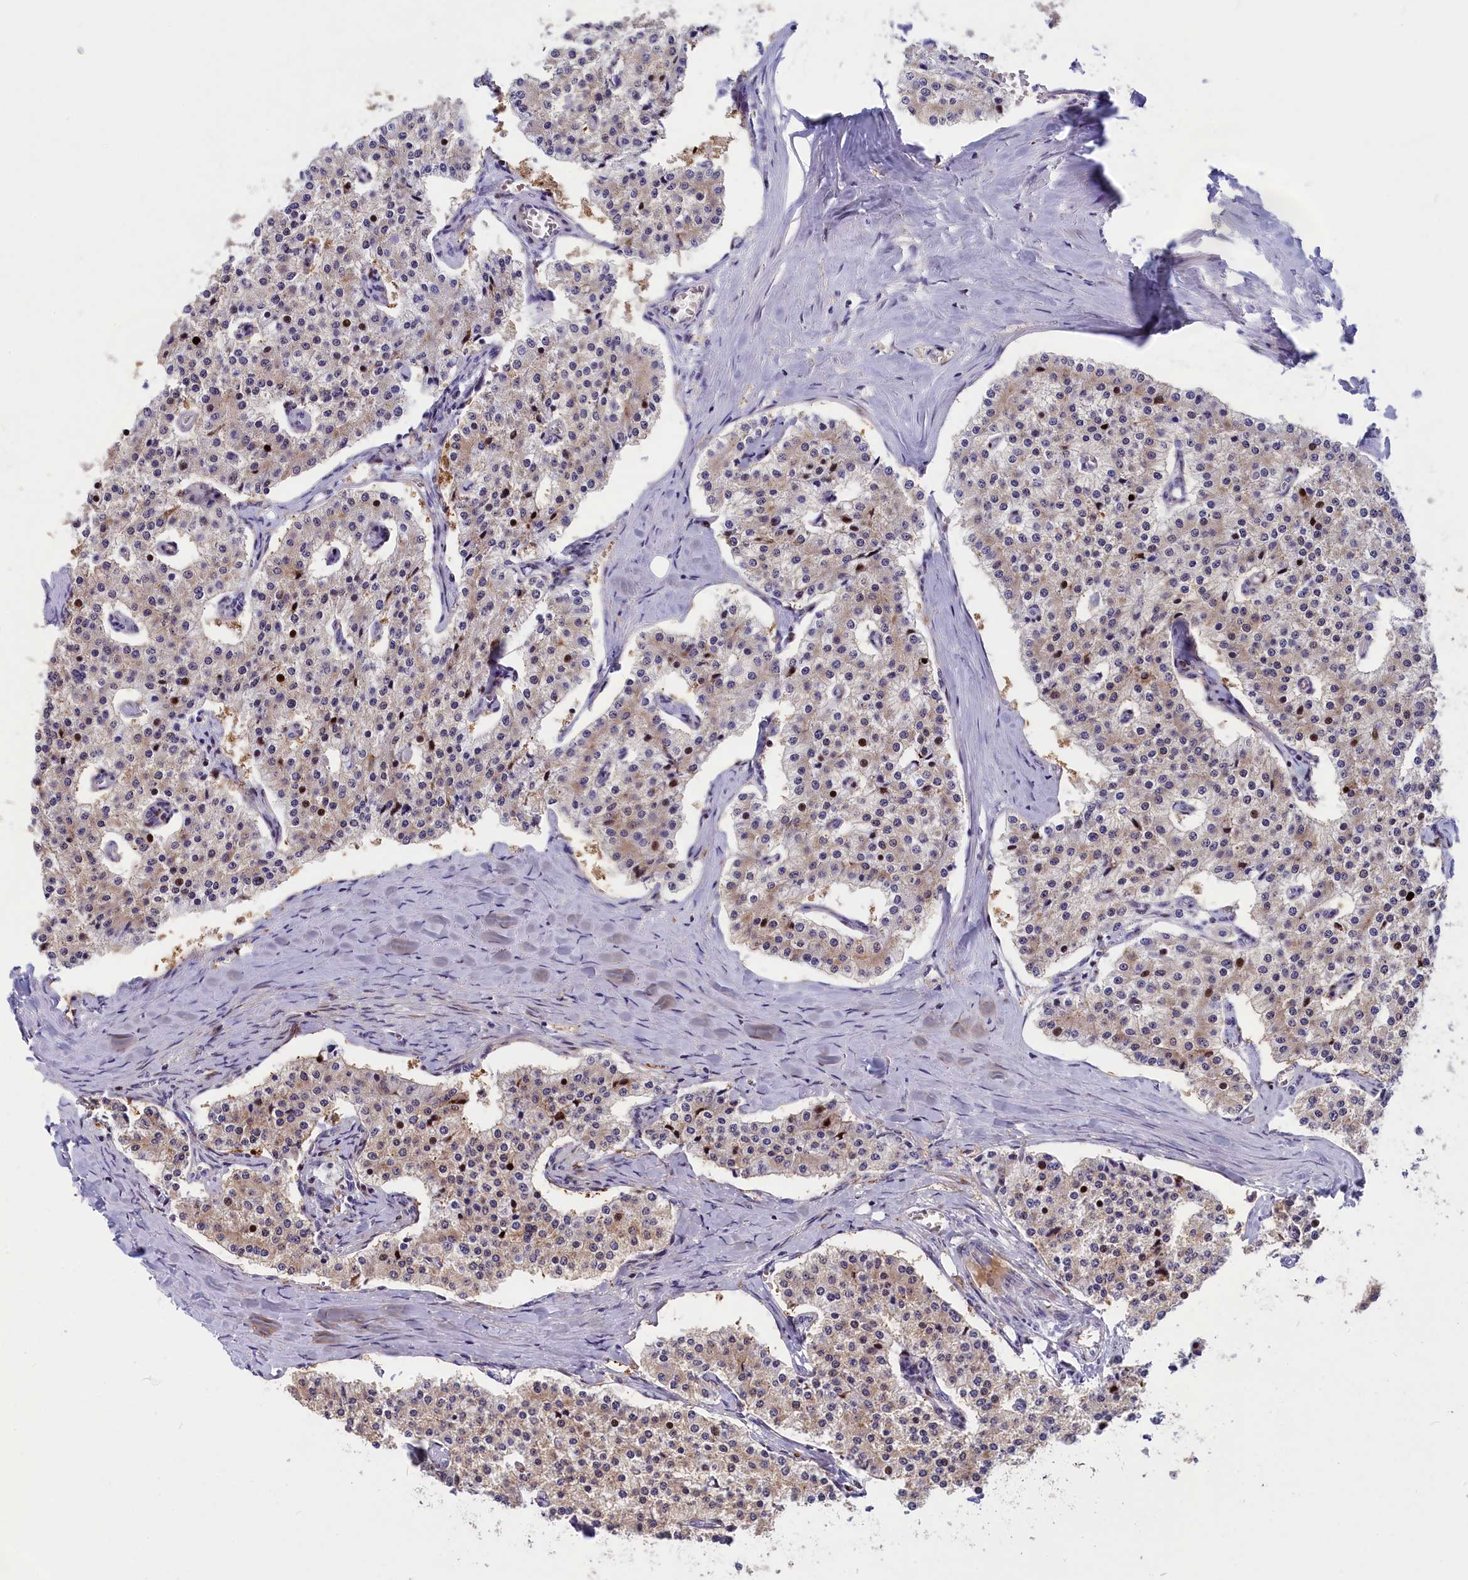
{"staining": {"intensity": "moderate", "quantity": "<25%", "location": "nuclear"}, "tissue": "carcinoid", "cell_type": "Tumor cells", "image_type": "cancer", "snomed": [{"axis": "morphology", "description": "Carcinoid, malignant, NOS"}, {"axis": "topography", "description": "Colon"}], "caption": "This is an image of IHC staining of carcinoid (malignant), which shows moderate expression in the nuclear of tumor cells.", "gene": "NKPD1", "patient": {"sex": "female", "age": 52}}